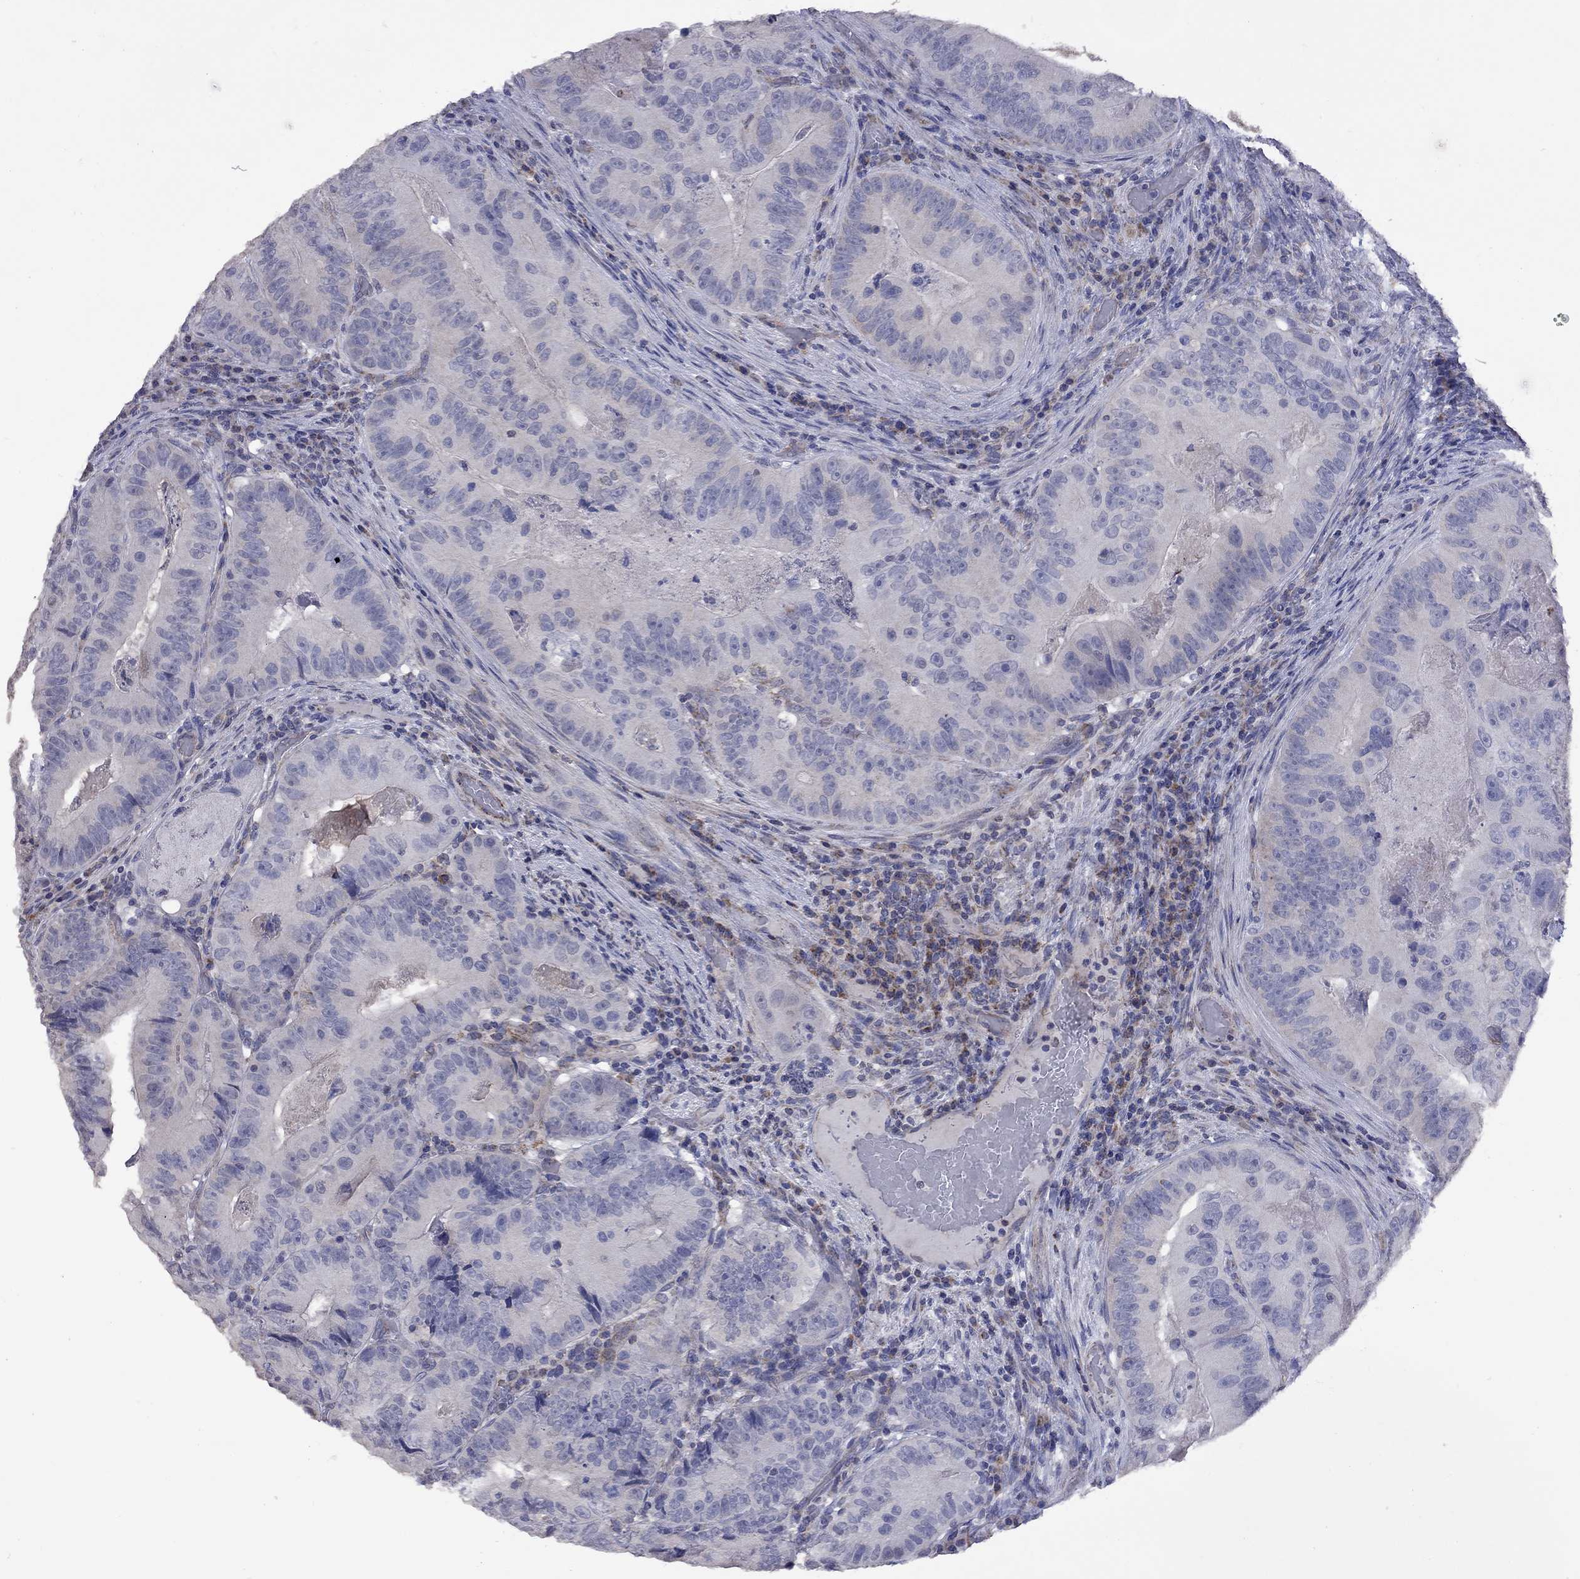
{"staining": {"intensity": "negative", "quantity": "none", "location": "none"}, "tissue": "colorectal cancer", "cell_type": "Tumor cells", "image_type": "cancer", "snomed": [{"axis": "morphology", "description": "Adenocarcinoma, NOS"}, {"axis": "topography", "description": "Colon"}], "caption": "Immunohistochemistry (IHC) photomicrograph of neoplastic tissue: human adenocarcinoma (colorectal) stained with DAB (3,3'-diaminobenzidine) shows no significant protein staining in tumor cells. Brightfield microscopy of IHC stained with DAB (brown) and hematoxylin (blue), captured at high magnification.", "gene": "NDUFB1", "patient": {"sex": "female", "age": 86}}